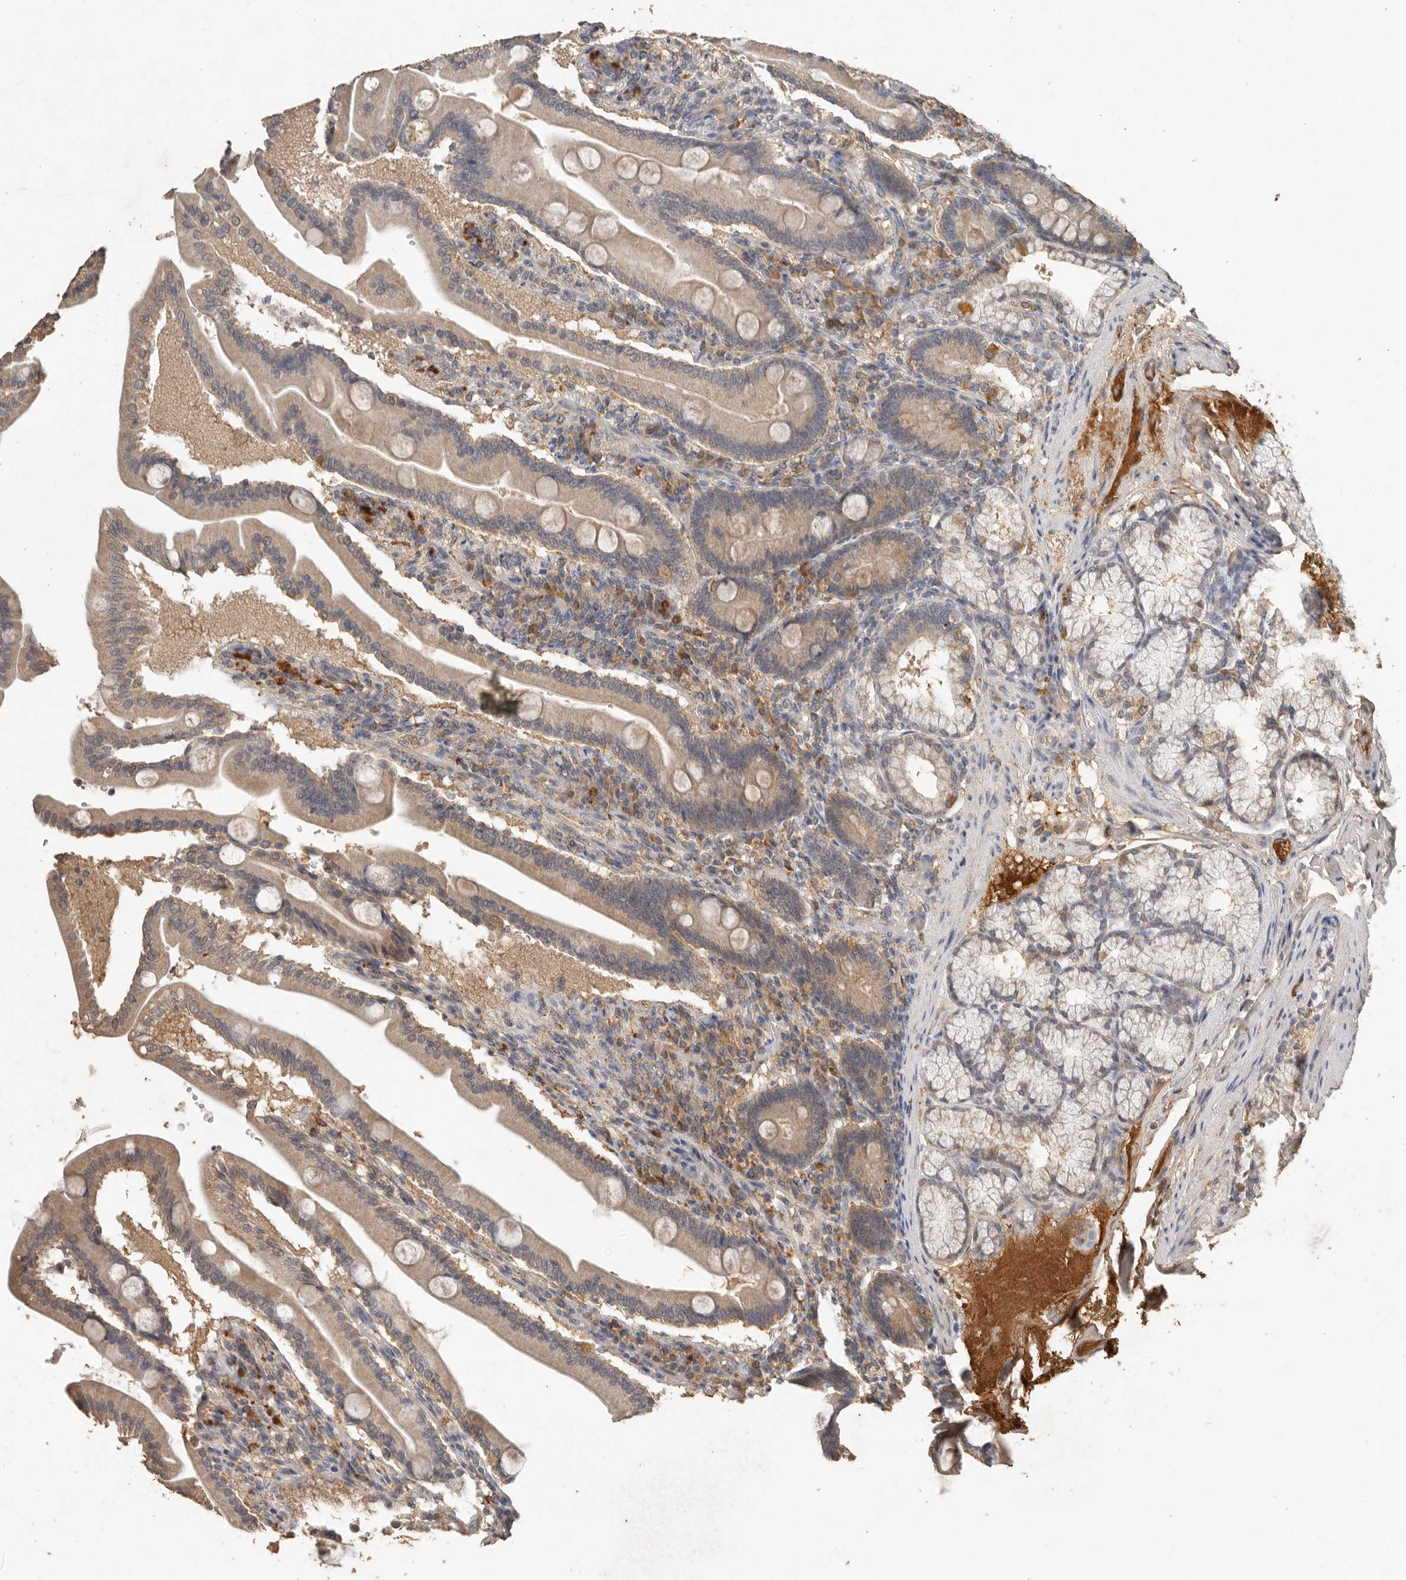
{"staining": {"intensity": "weak", "quantity": "25%-75%", "location": "cytoplasmic/membranous"}, "tissue": "duodenum", "cell_type": "Glandular cells", "image_type": "normal", "snomed": [{"axis": "morphology", "description": "Normal tissue, NOS"}, {"axis": "topography", "description": "Duodenum"}], "caption": "Immunohistochemical staining of benign duodenum reveals weak cytoplasmic/membranous protein positivity in about 25%-75% of glandular cells. Using DAB (brown) and hematoxylin (blue) stains, captured at high magnification using brightfield microscopy.", "gene": "CTF1", "patient": {"sex": "male", "age": 54}}